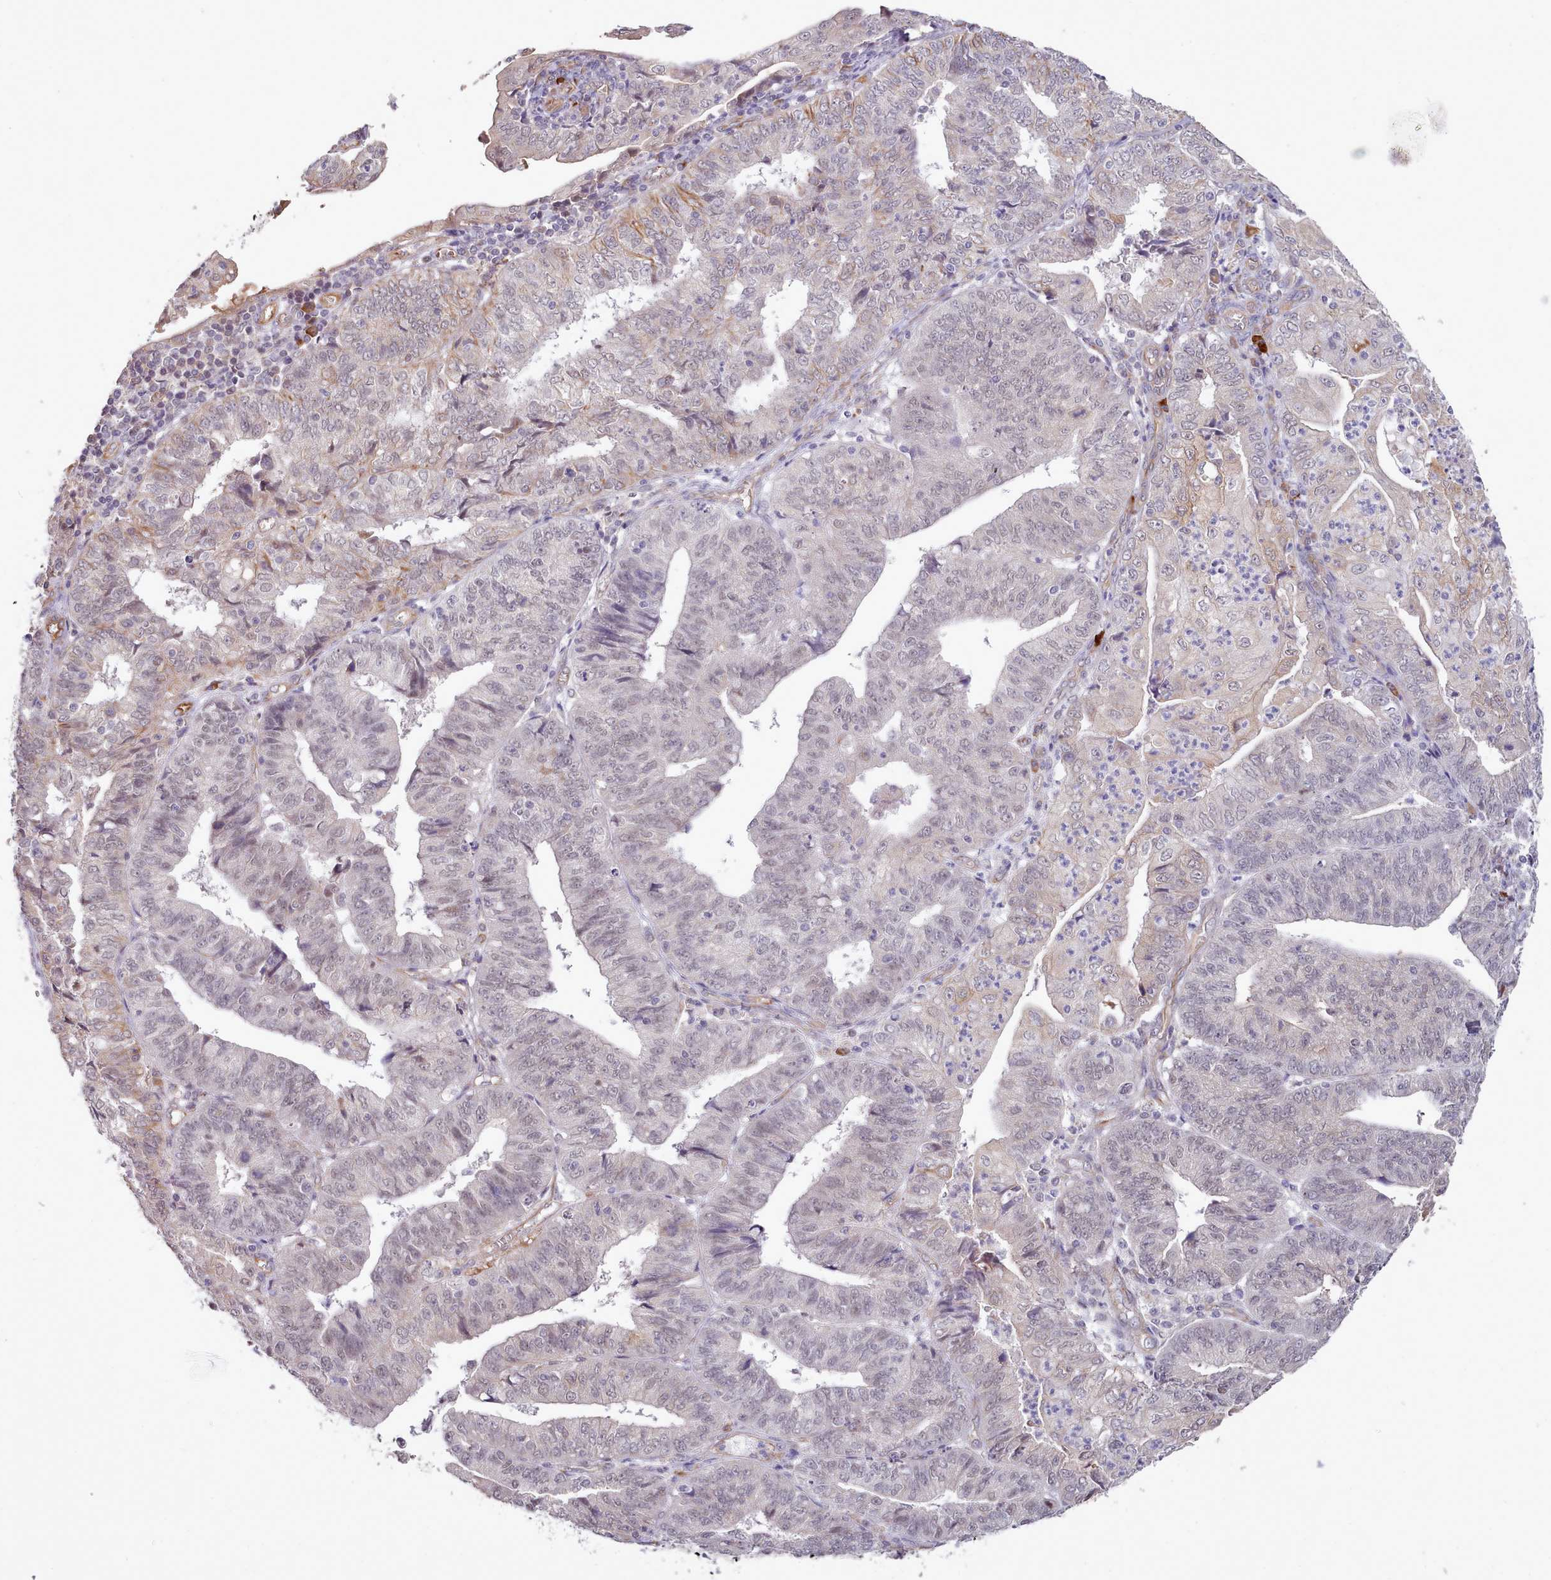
{"staining": {"intensity": "weak", "quantity": "25%-75%", "location": "cytoplasmic/membranous,nuclear"}, "tissue": "endometrial cancer", "cell_type": "Tumor cells", "image_type": "cancer", "snomed": [{"axis": "morphology", "description": "Adenocarcinoma, NOS"}, {"axis": "topography", "description": "Endometrium"}], "caption": "A micrograph showing weak cytoplasmic/membranous and nuclear staining in approximately 25%-75% of tumor cells in endometrial cancer, as visualized by brown immunohistochemical staining.", "gene": "ZC3H13", "patient": {"sex": "female", "age": 56}}